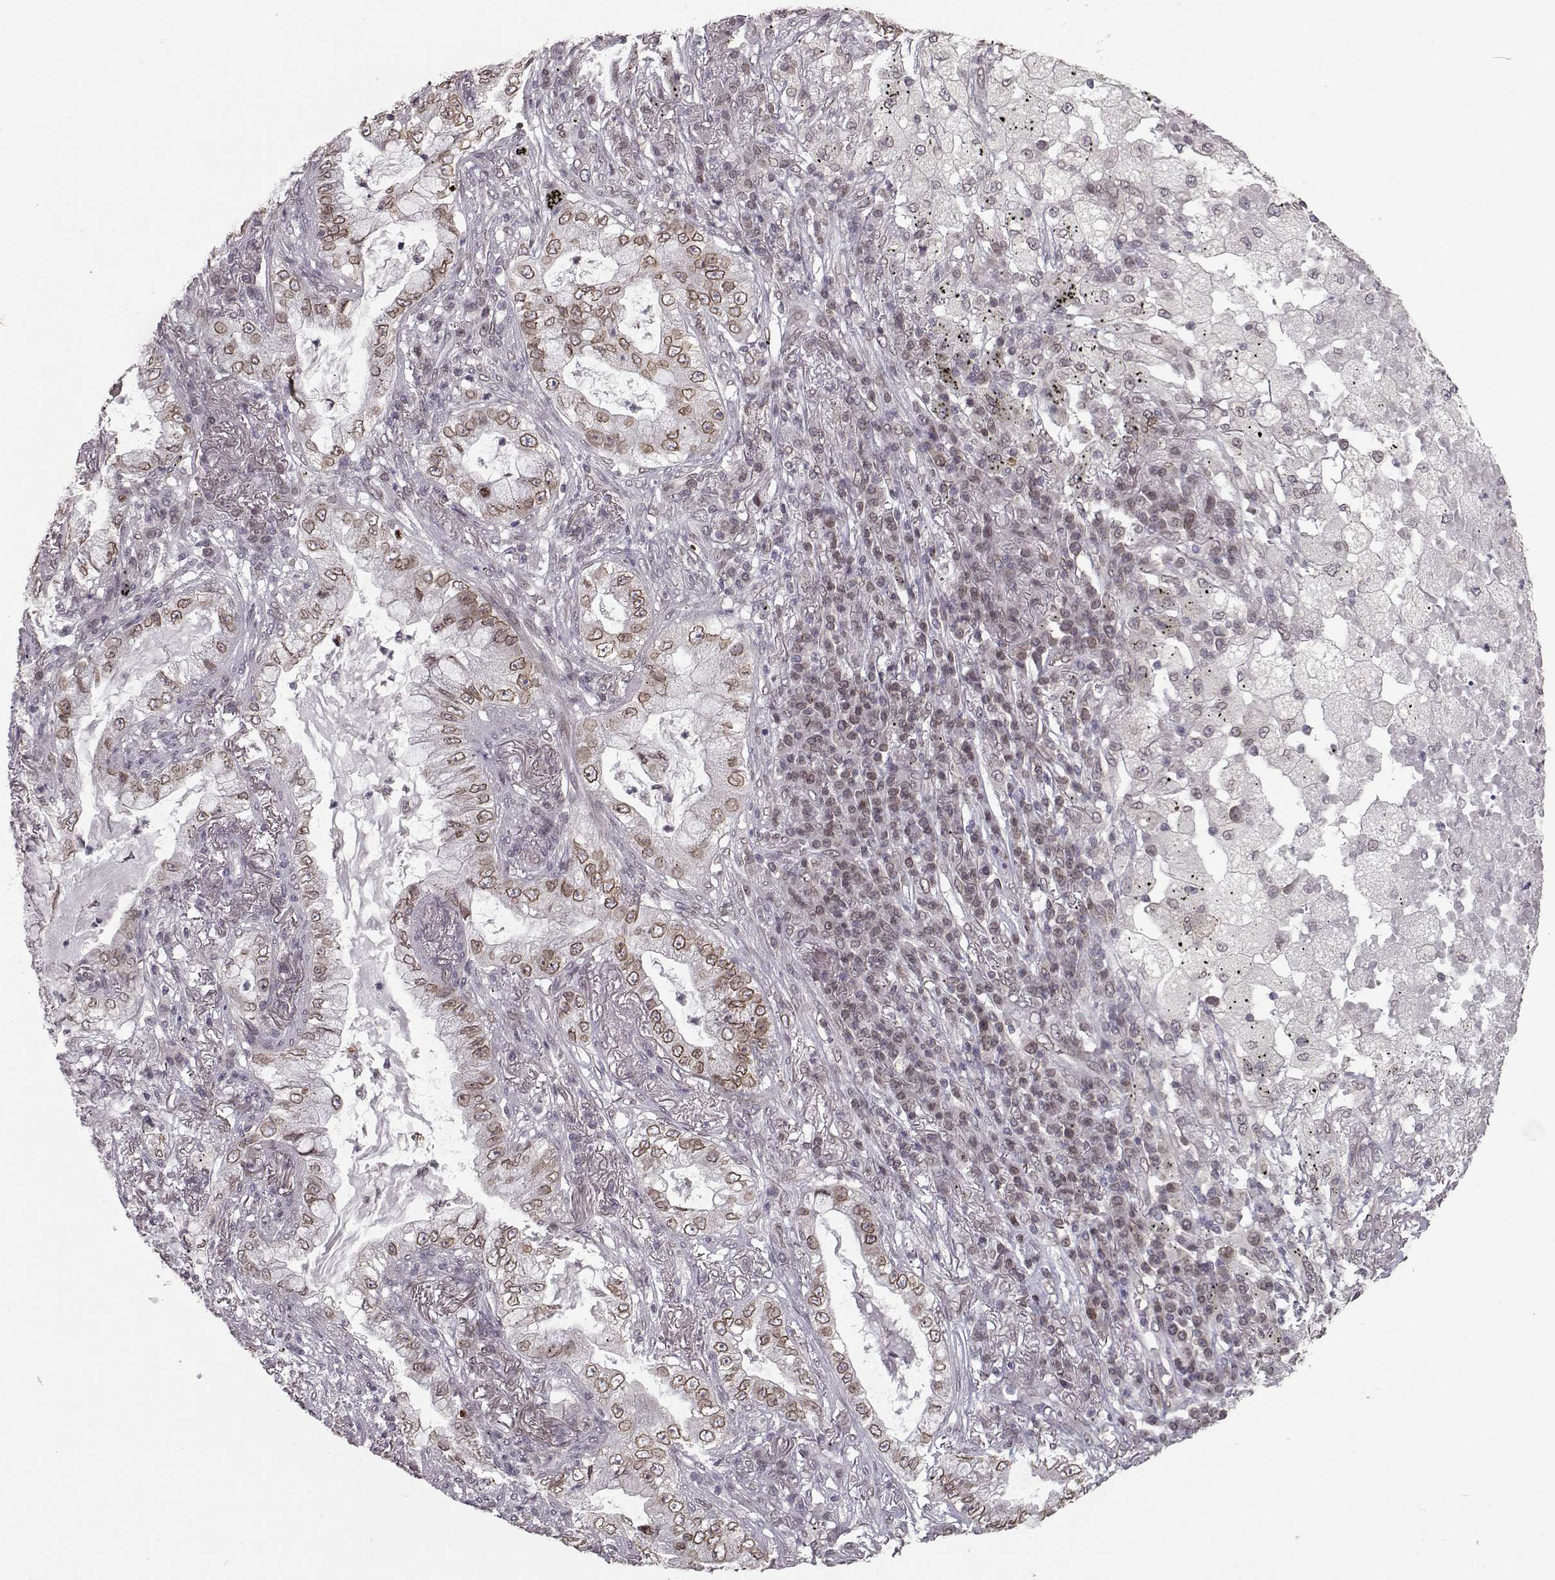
{"staining": {"intensity": "moderate", "quantity": ">75%", "location": "cytoplasmic/membranous,nuclear"}, "tissue": "lung cancer", "cell_type": "Tumor cells", "image_type": "cancer", "snomed": [{"axis": "morphology", "description": "Adenocarcinoma, NOS"}, {"axis": "topography", "description": "Lung"}], "caption": "IHC of human lung cancer (adenocarcinoma) reveals medium levels of moderate cytoplasmic/membranous and nuclear staining in approximately >75% of tumor cells.", "gene": "NUP37", "patient": {"sex": "female", "age": 73}}